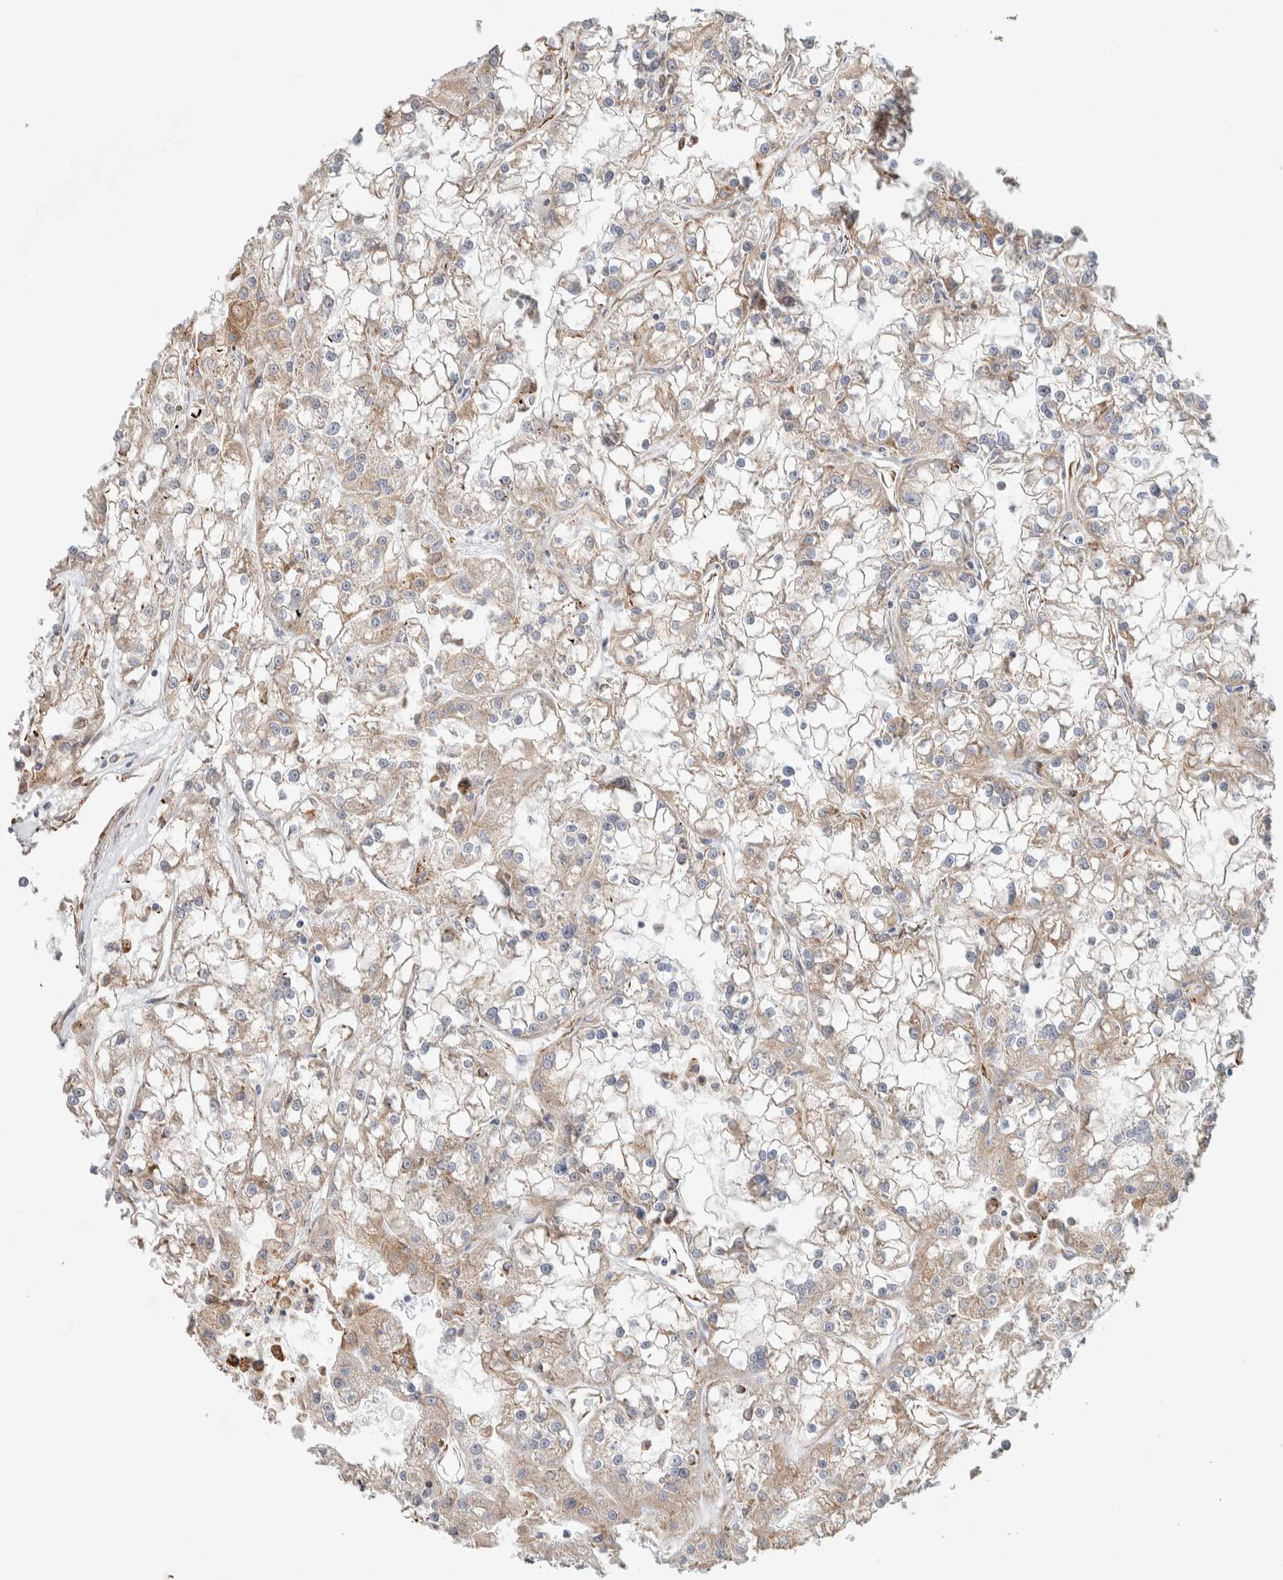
{"staining": {"intensity": "moderate", "quantity": ">75%", "location": "cytoplasmic/membranous"}, "tissue": "renal cancer", "cell_type": "Tumor cells", "image_type": "cancer", "snomed": [{"axis": "morphology", "description": "Adenocarcinoma, NOS"}, {"axis": "topography", "description": "Kidney"}], "caption": "Protein expression analysis of human renal adenocarcinoma reveals moderate cytoplasmic/membranous positivity in approximately >75% of tumor cells.", "gene": "ADCY8", "patient": {"sex": "female", "age": 52}}